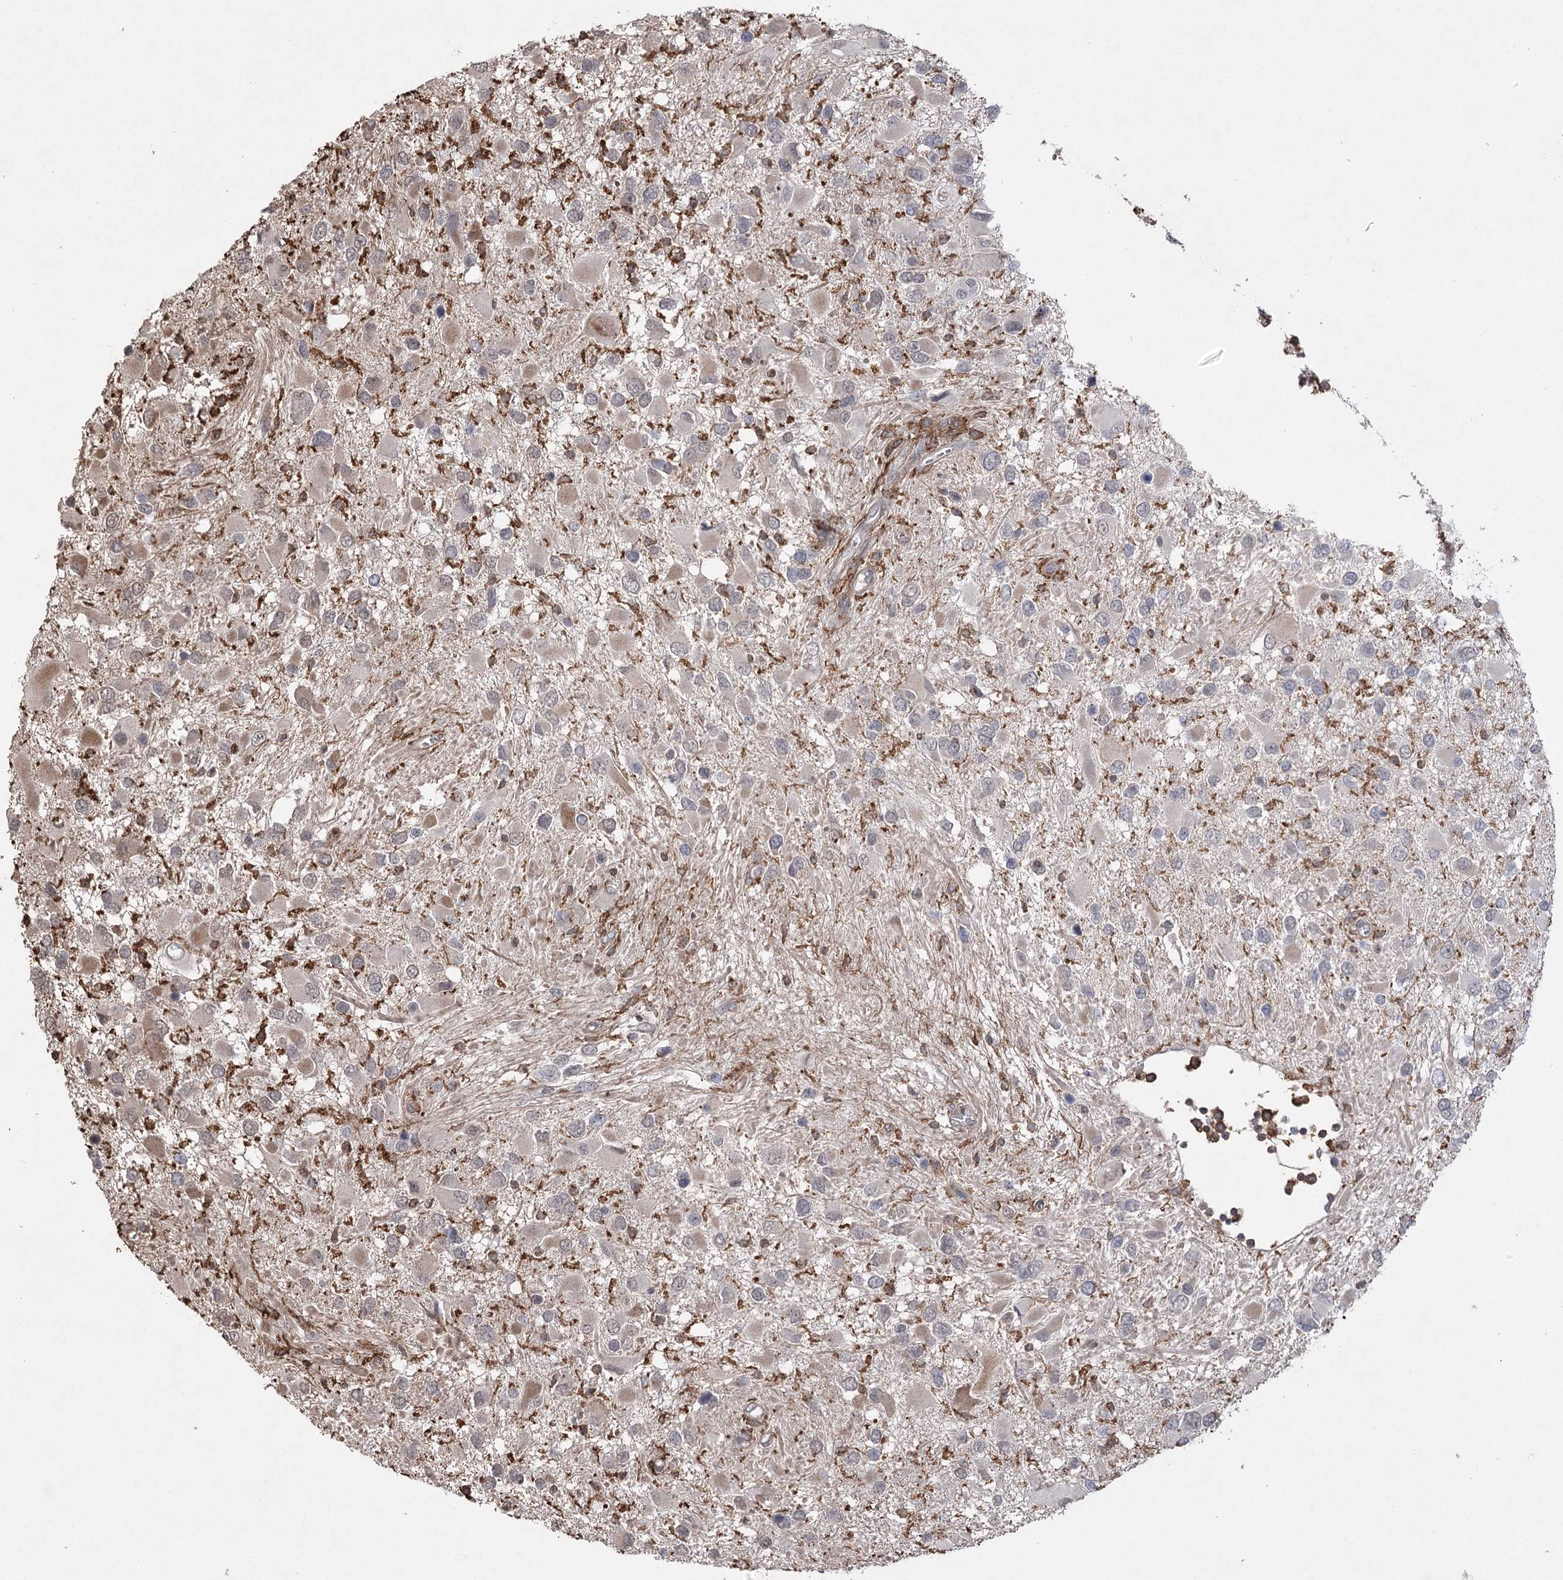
{"staining": {"intensity": "negative", "quantity": "none", "location": "none"}, "tissue": "glioma", "cell_type": "Tumor cells", "image_type": "cancer", "snomed": [{"axis": "morphology", "description": "Glioma, malignant, High grade"}, {"axis": "topography", "description": "Brain"}], "caption": "Tumor cells show no significant staining in glioma.", "gene": "OBSL1", "patient": {"sex": "male", "age": 53}}